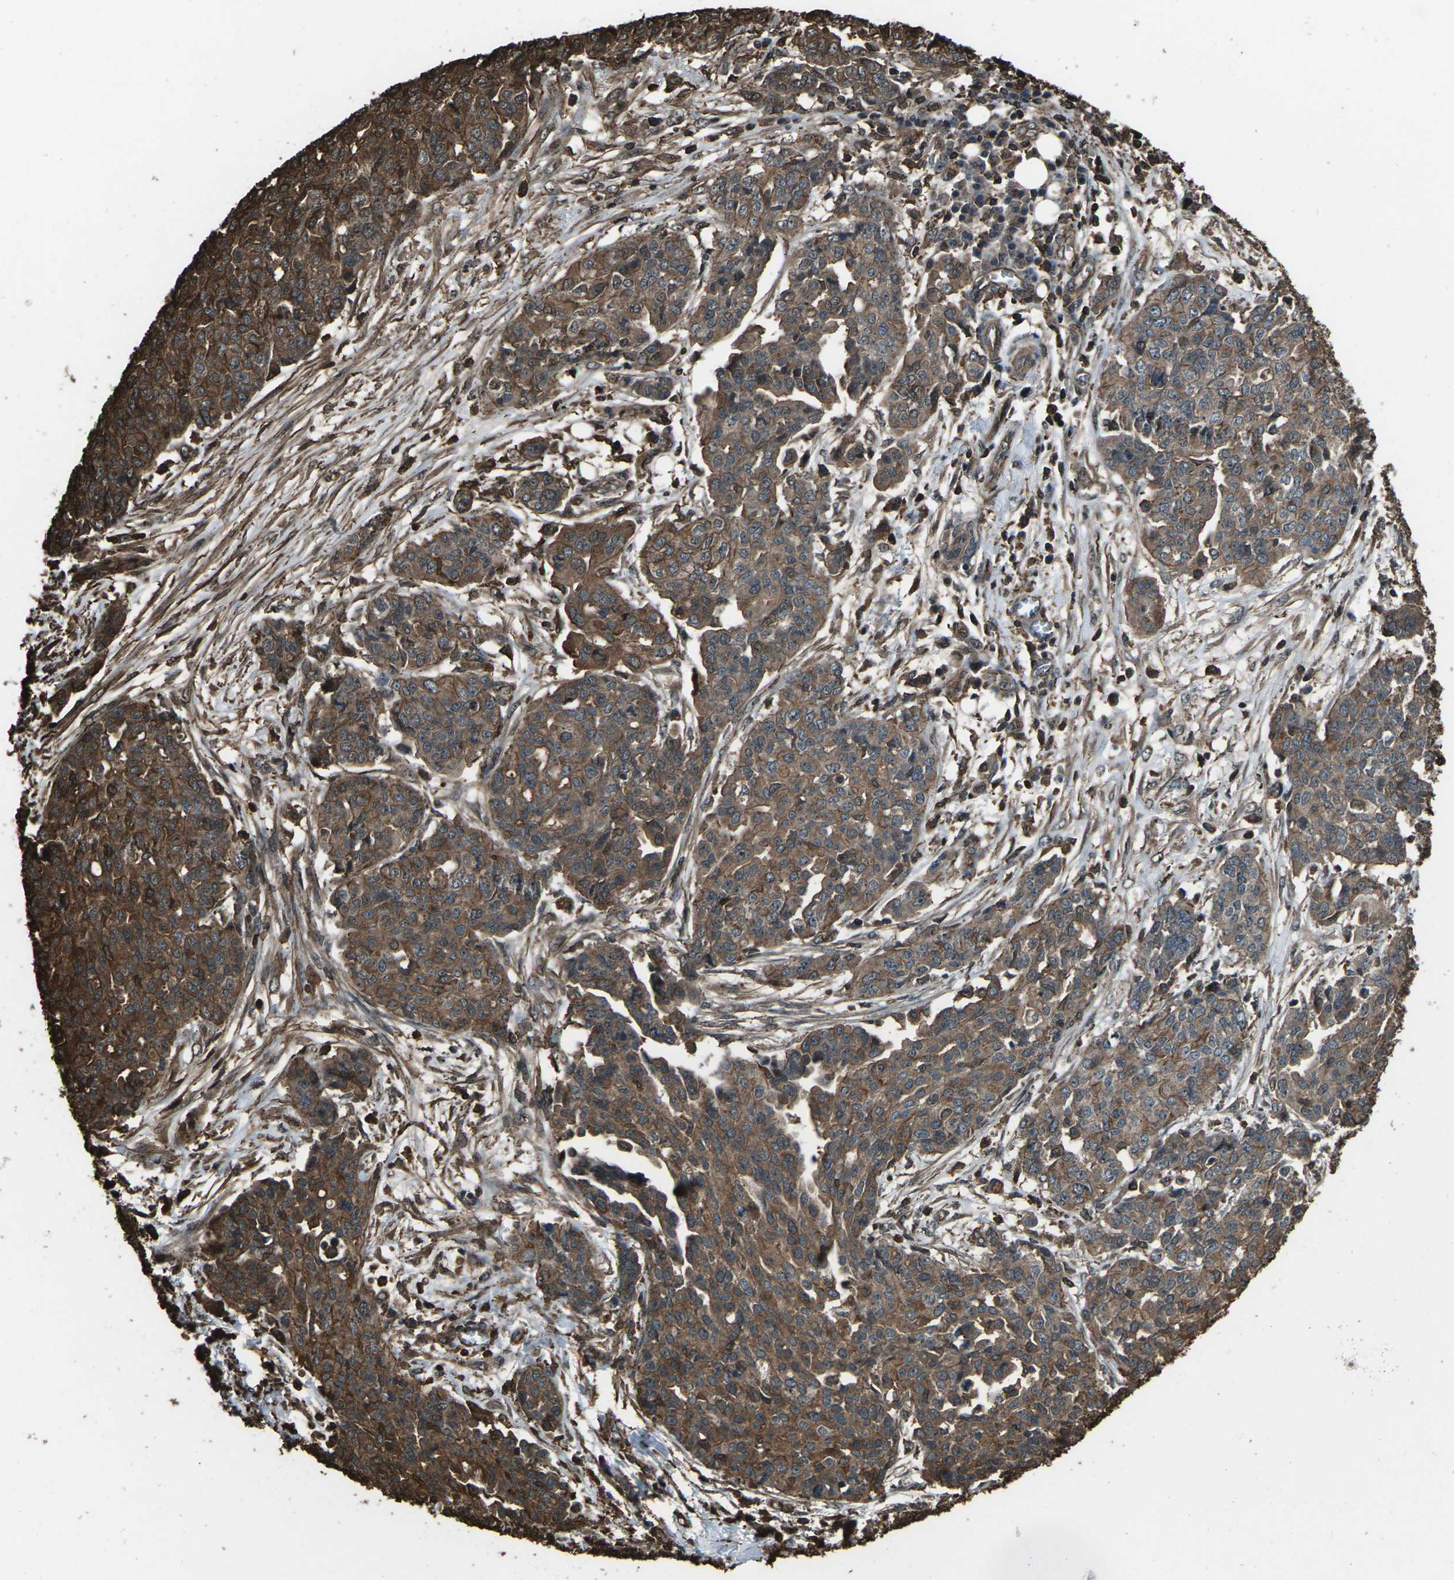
{"staining": {"intensity": "strong", "quantity": ">75%", "location": "cytoplasmic/membranous"}, "tissue": "ovarian cancer", "cell_type": "Tumor cells", "image_type": "cancer", "snomed": [{"axis": "morphology", "description": "Cystadenocarcinoma, serous, NOS"}, {"axis": "topography", "description": "Soft tissue"}, {"axis": "topography", "description": "Ovary"}], "caption": "Serous cystadenocarcinoma (ovarian) stained for a protein reveals strong cytoplasmic/membranous positivity in tumor cells.", "gene": "DHPS", "patient": {"sex": "female", "age": 57}}